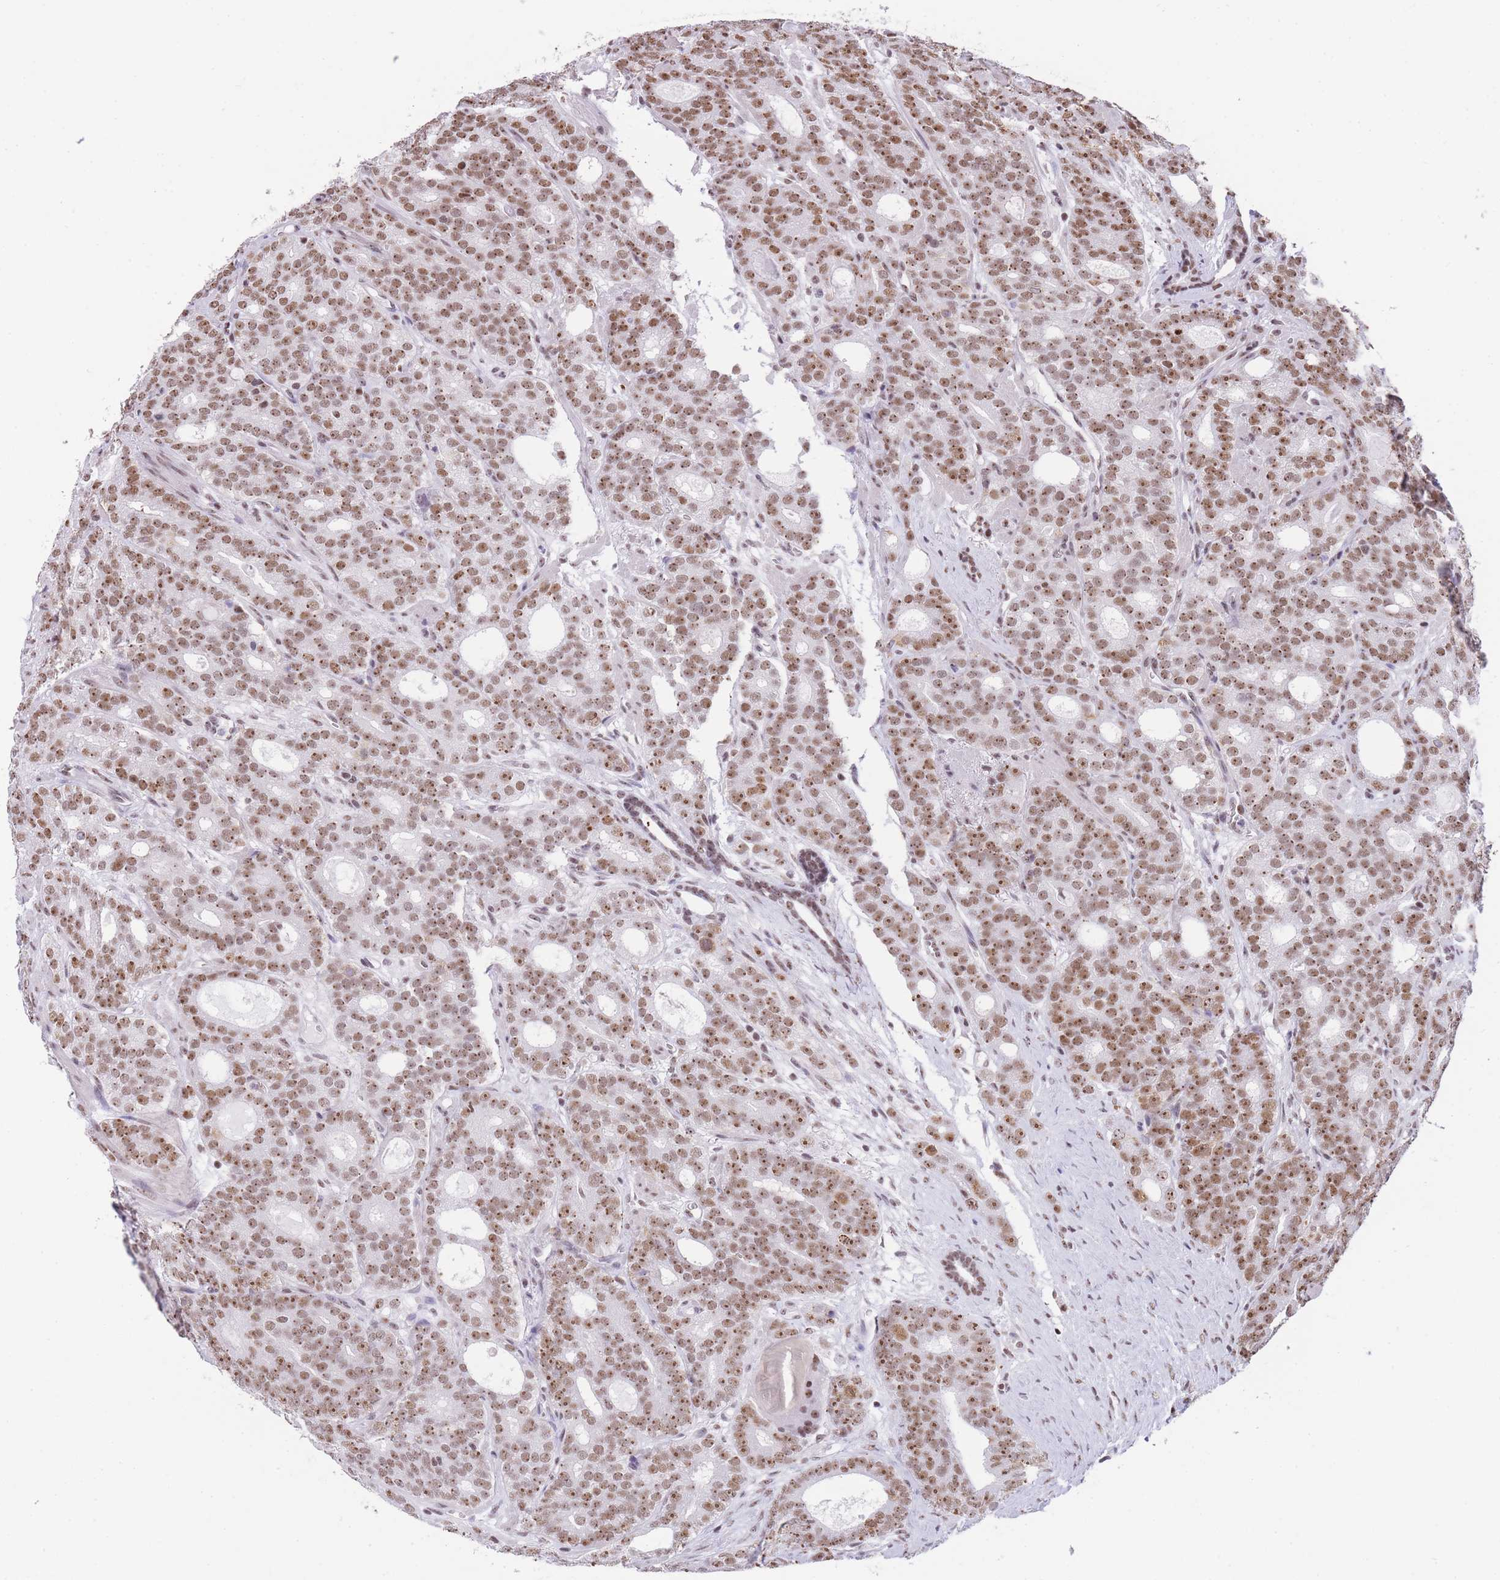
{"staining": {"intensity": "moderate", "quantity": ">75%", "location": "nuclear"}, "tissue": "prostate cancer", "cell_type": "Tumor cells", "image_type": "cancer", "snomed": [{"axis": "morphology", "description": "Adenocarcinoma, High grade"}, {"axis": "topography", "description": "Prostate"}], "caption": "There is medium levels of moderate nuclear expression in tumor cells of prostate cancer, as demonstrated by immunohistochemical staining (brown color).", "gene": "EVC2", "patient": {"sex": "male", "age": 64}}